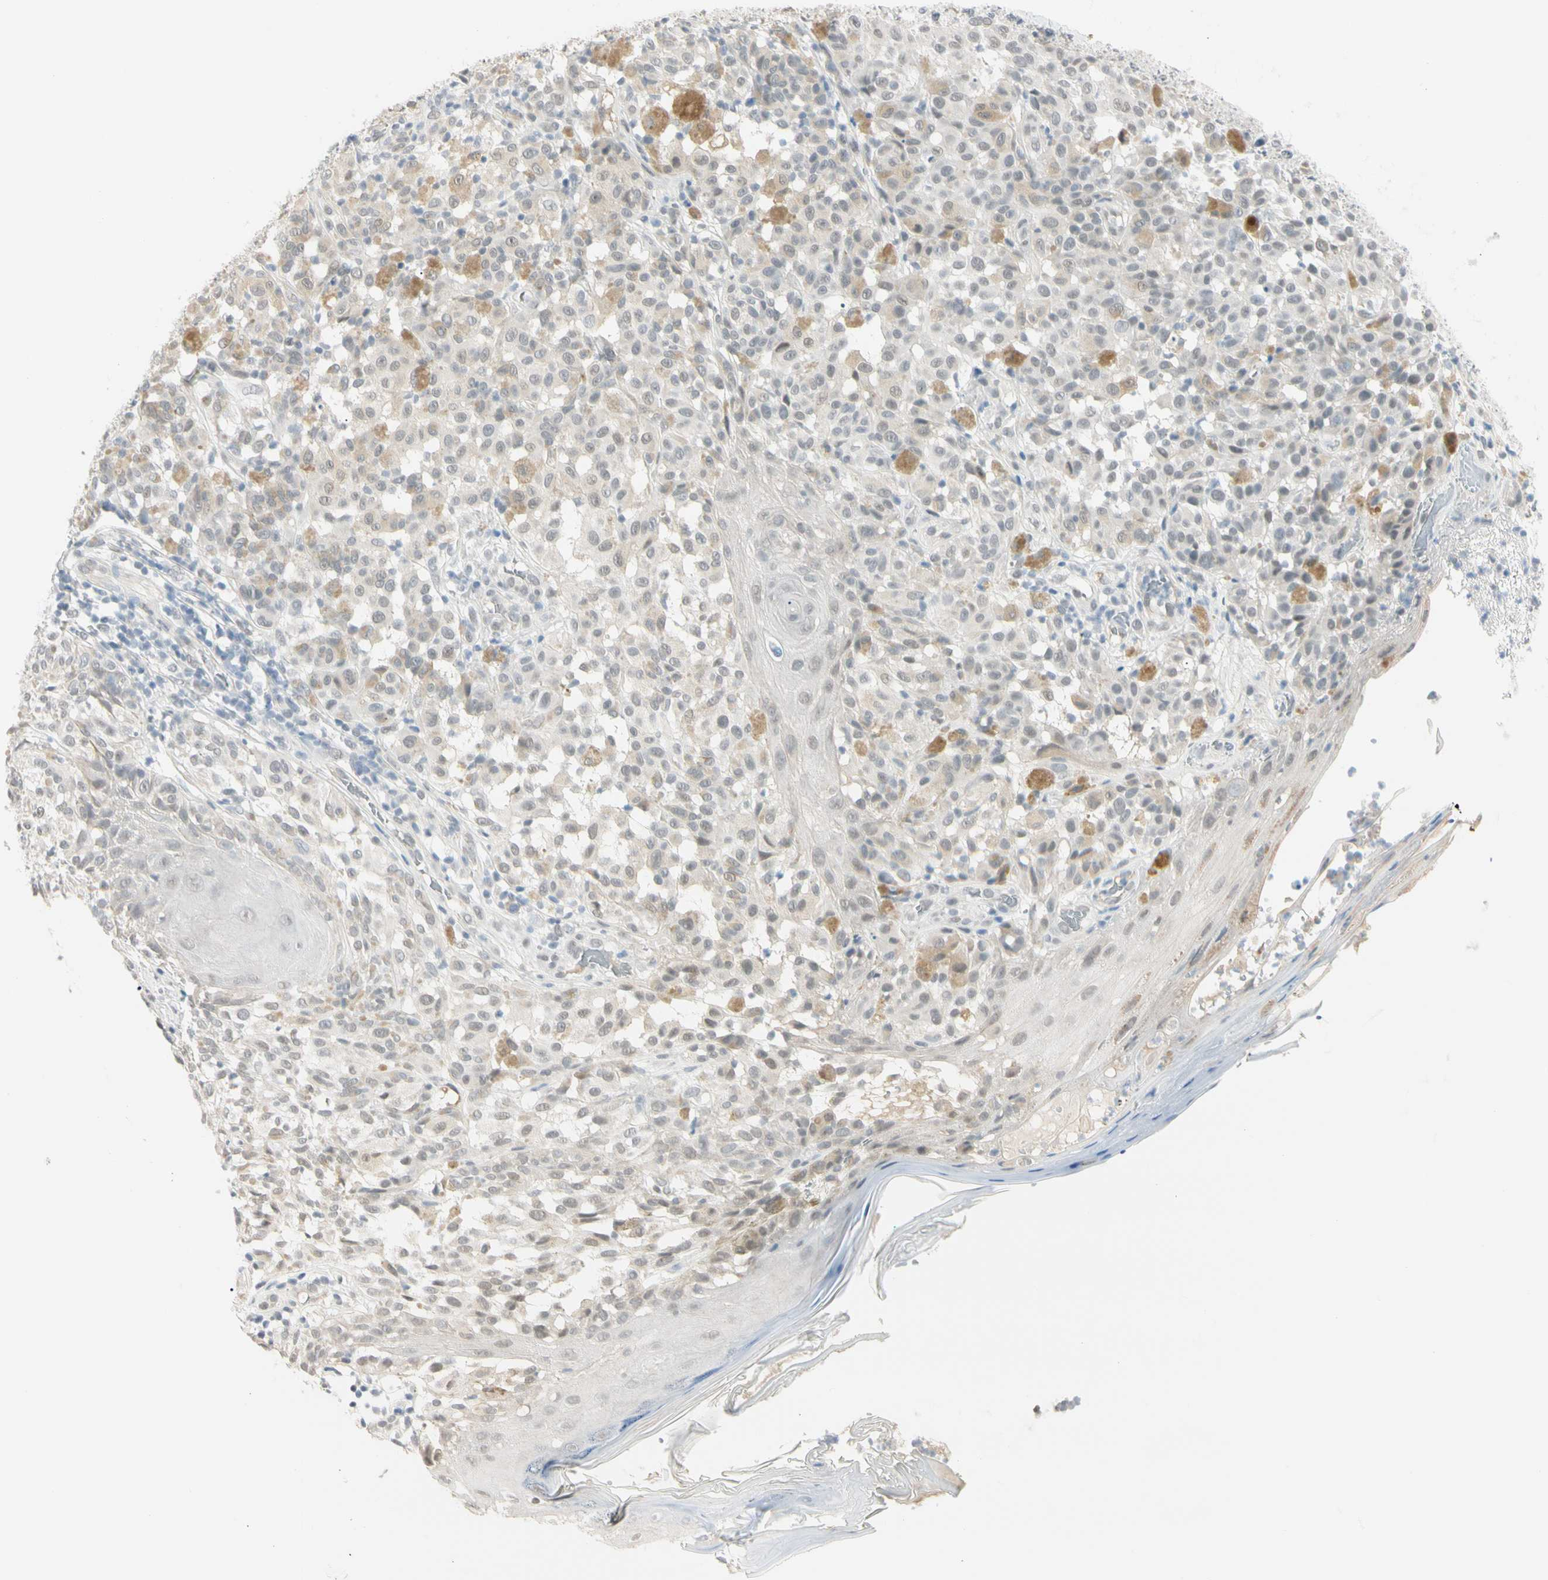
{"staining": {"intensity": "weak", "quantity": "25%-75%", "location": "cytoplasmic/membranous"}, "tissue": "melanoma", "cell_type": "Tumor cells", "image_type": "cancer", "snomed": [{"axis": "morphology", "description": "Malignant melanoma, NOS"}, {"axis": "topography", "description": "Skin"}], "caption": "High-power microscopy captured an immunohistochemistry photomicrograph of melanoma, revealing weak cytoplasmic/membranous positivity in about 25%-75% of tumor cells.", "gene": "ASPN", "patient": {"sex": "female", "age": 46}}